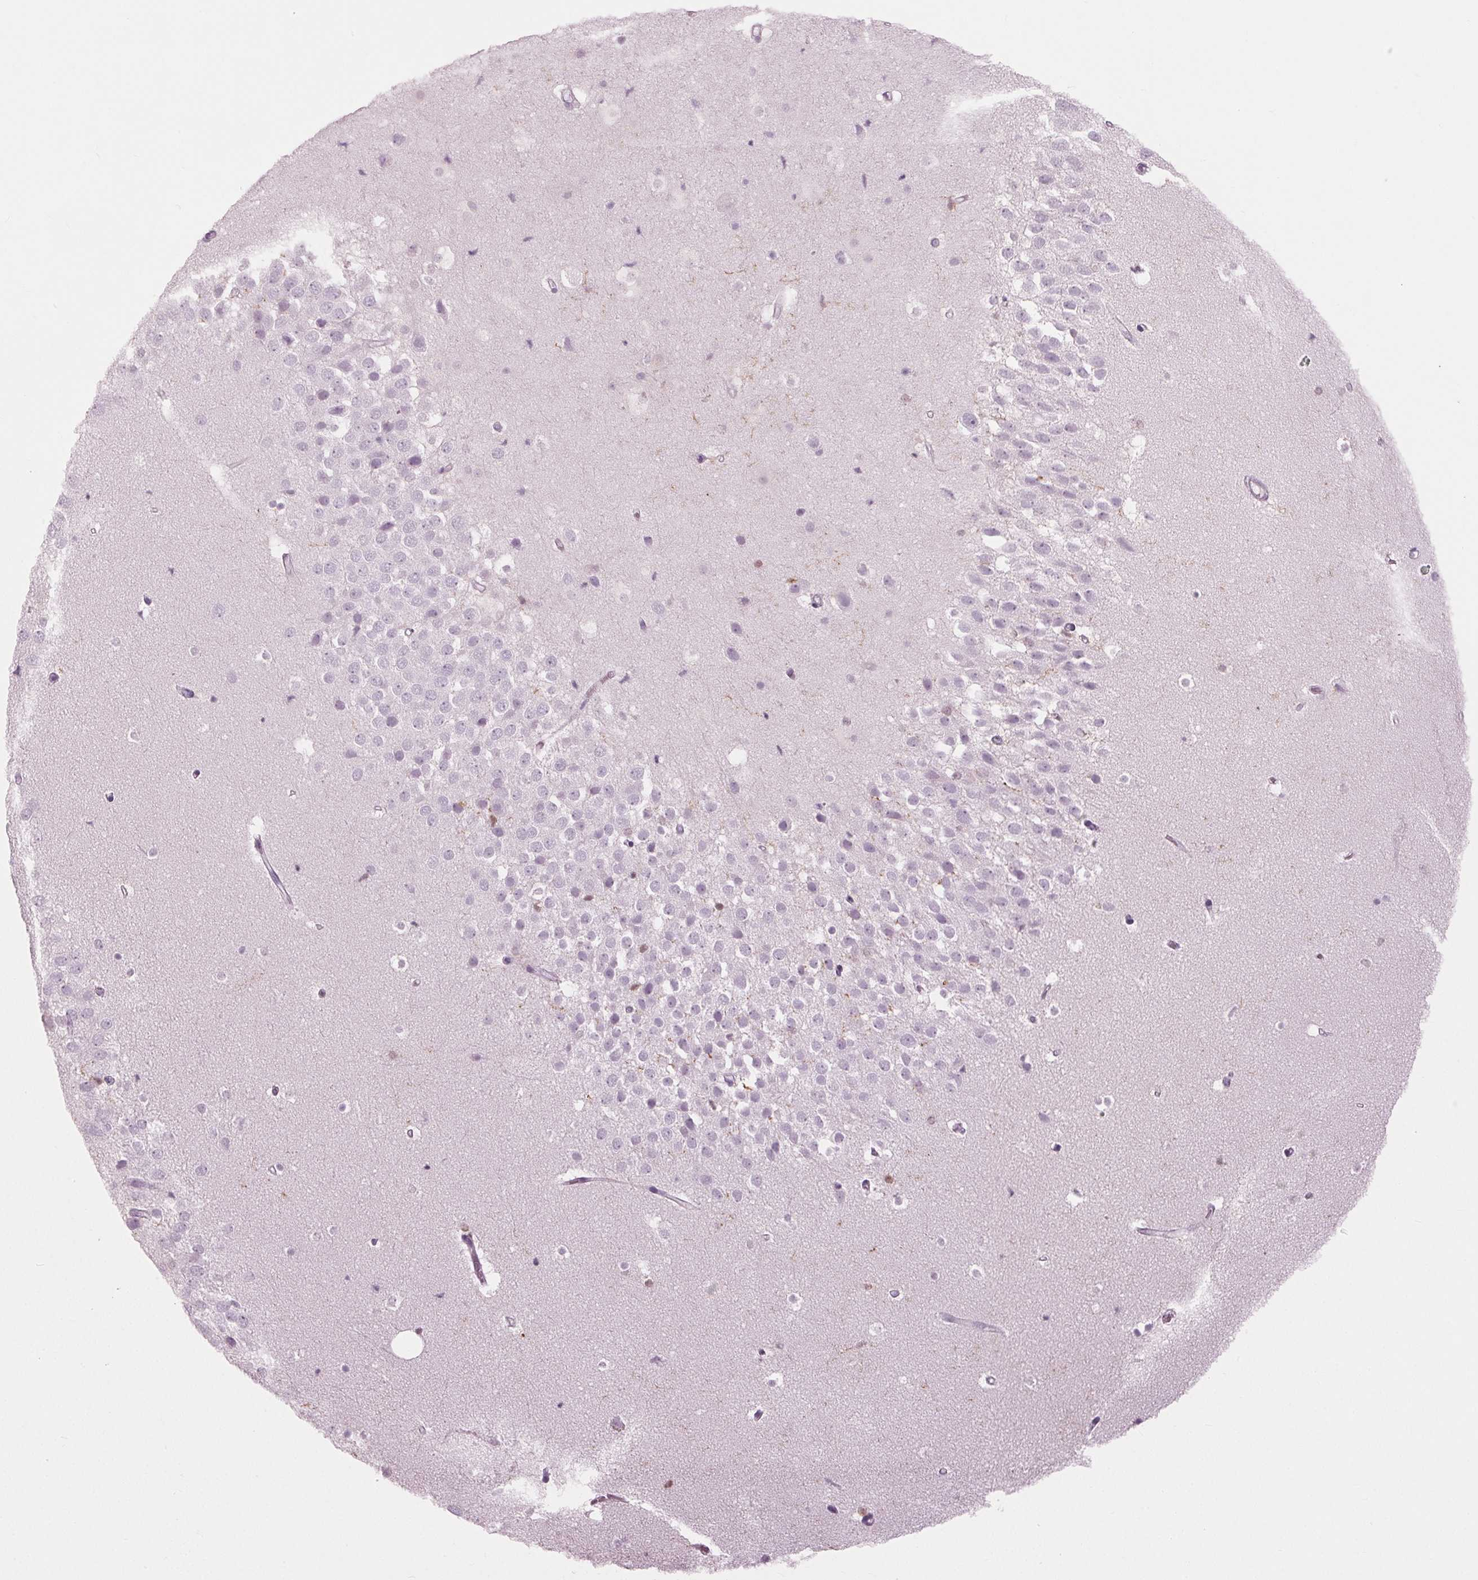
{"staining": {"intensity": "weak", "quantity": "<25%", "location": "cytoplasmic/membranous"}, "tissue": "hippocampus", "cell_type": "Glial cells", "image_type": "normal", "snomed": [{"axis": "morphology", "description": "Normal tissue, NOS"}, {"axis": "topography", "description": "Hippocampus"}], "caption": "Photomicrograph shows no protein expression in glial cells of normal hippocampus.", "gene": "BTLA", "patient": {"sex": "male", "age": 26}}